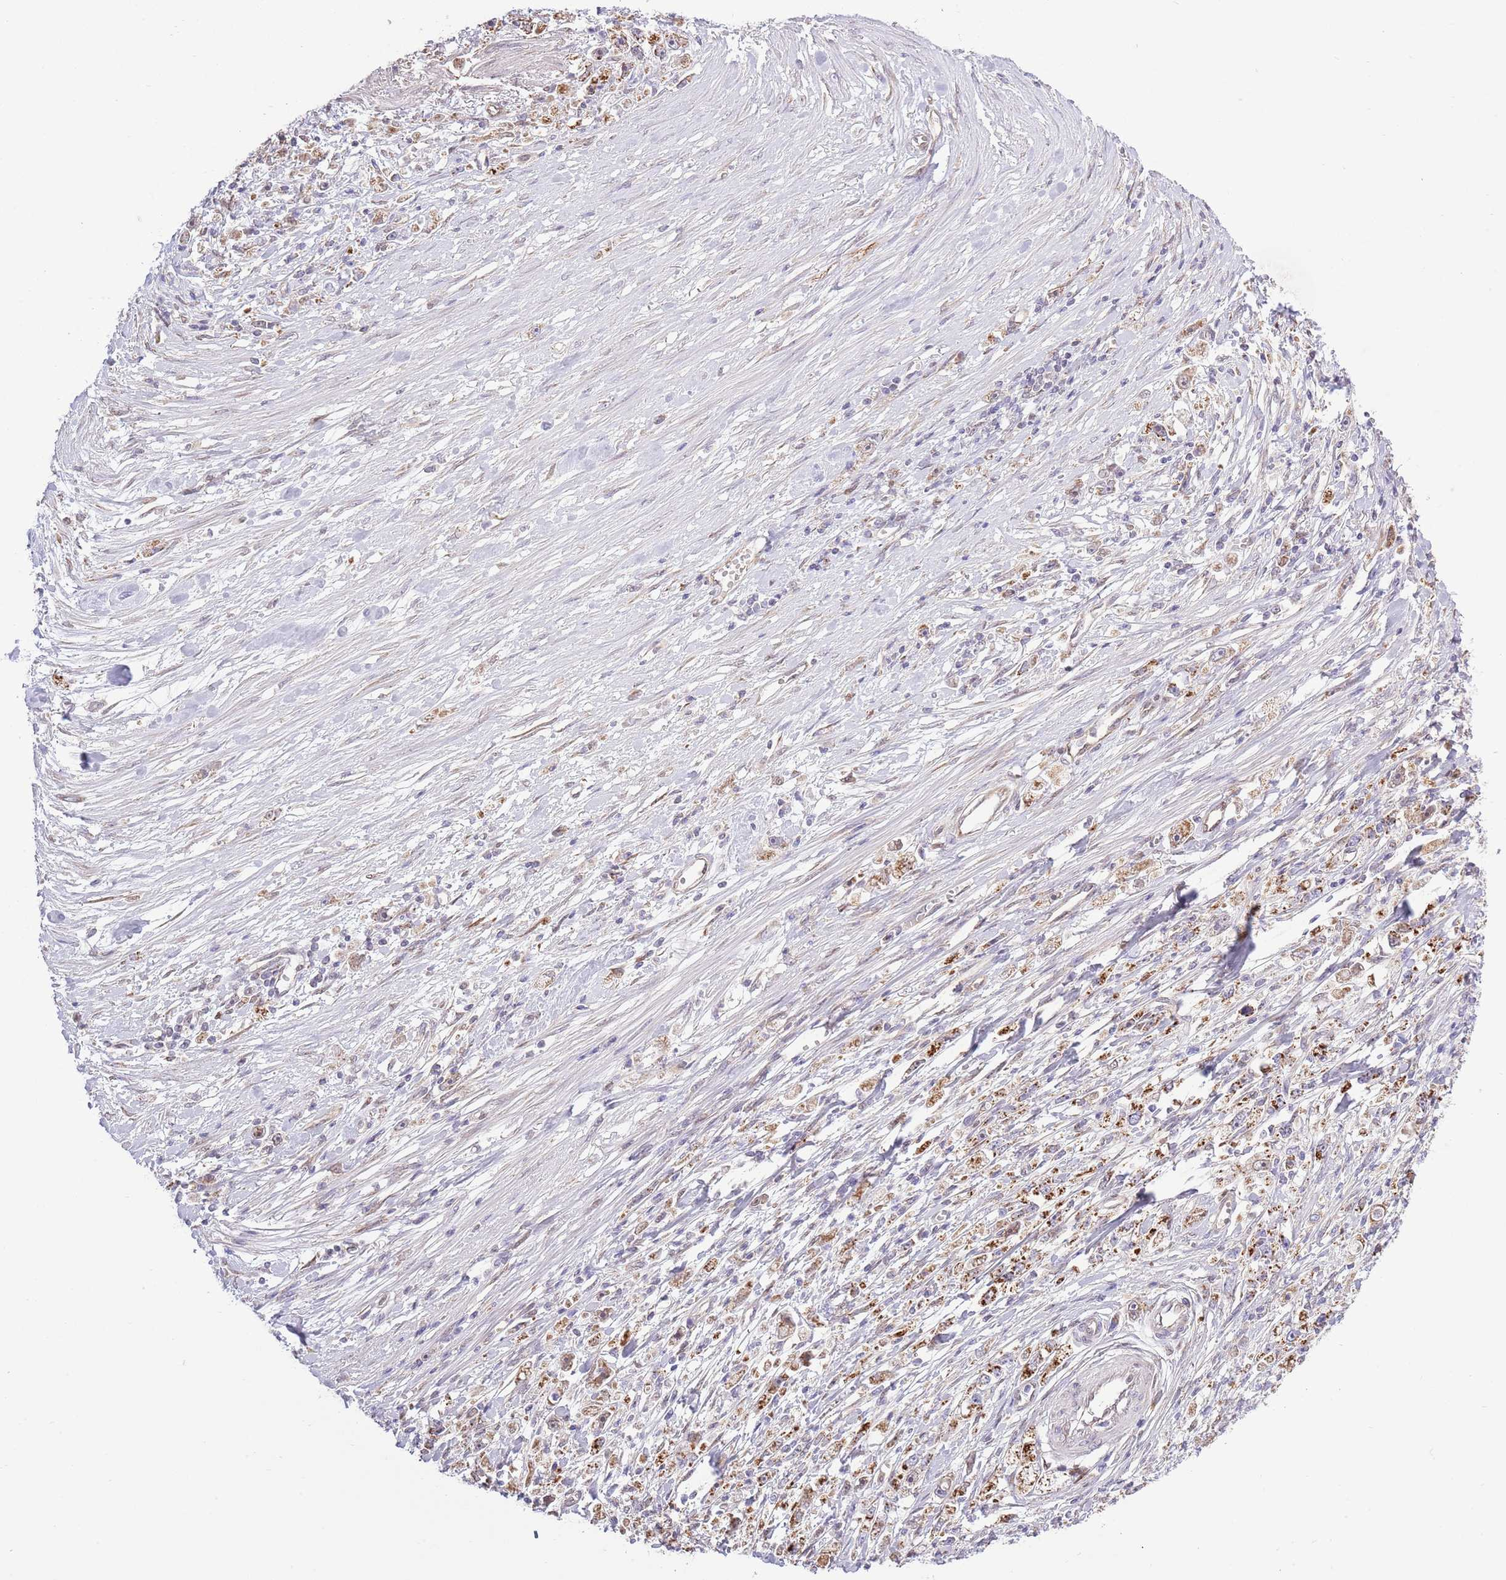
{"staining": {"intensity": "moderate", "quantity": ">75%", "location": "cytoplasmic/membranous"}, "tissue": "stomach cancer", "cell_type": "Tumor cells", "image_type": "cancer", "snomed": [{"axis": "morphology", "description": "Adenocarcinoma, NOS"}, {"axis": "topography", "description": "Stomach"}], "caption": "Human stomach cancer (adenocarcinoma) stained with a brown dye reveals moderate cytoplasmic/membranous positive expression in about >75% of tumor cells.", "gene": "ARL2BP", "patient": {"sex": "female", "age": 59}}